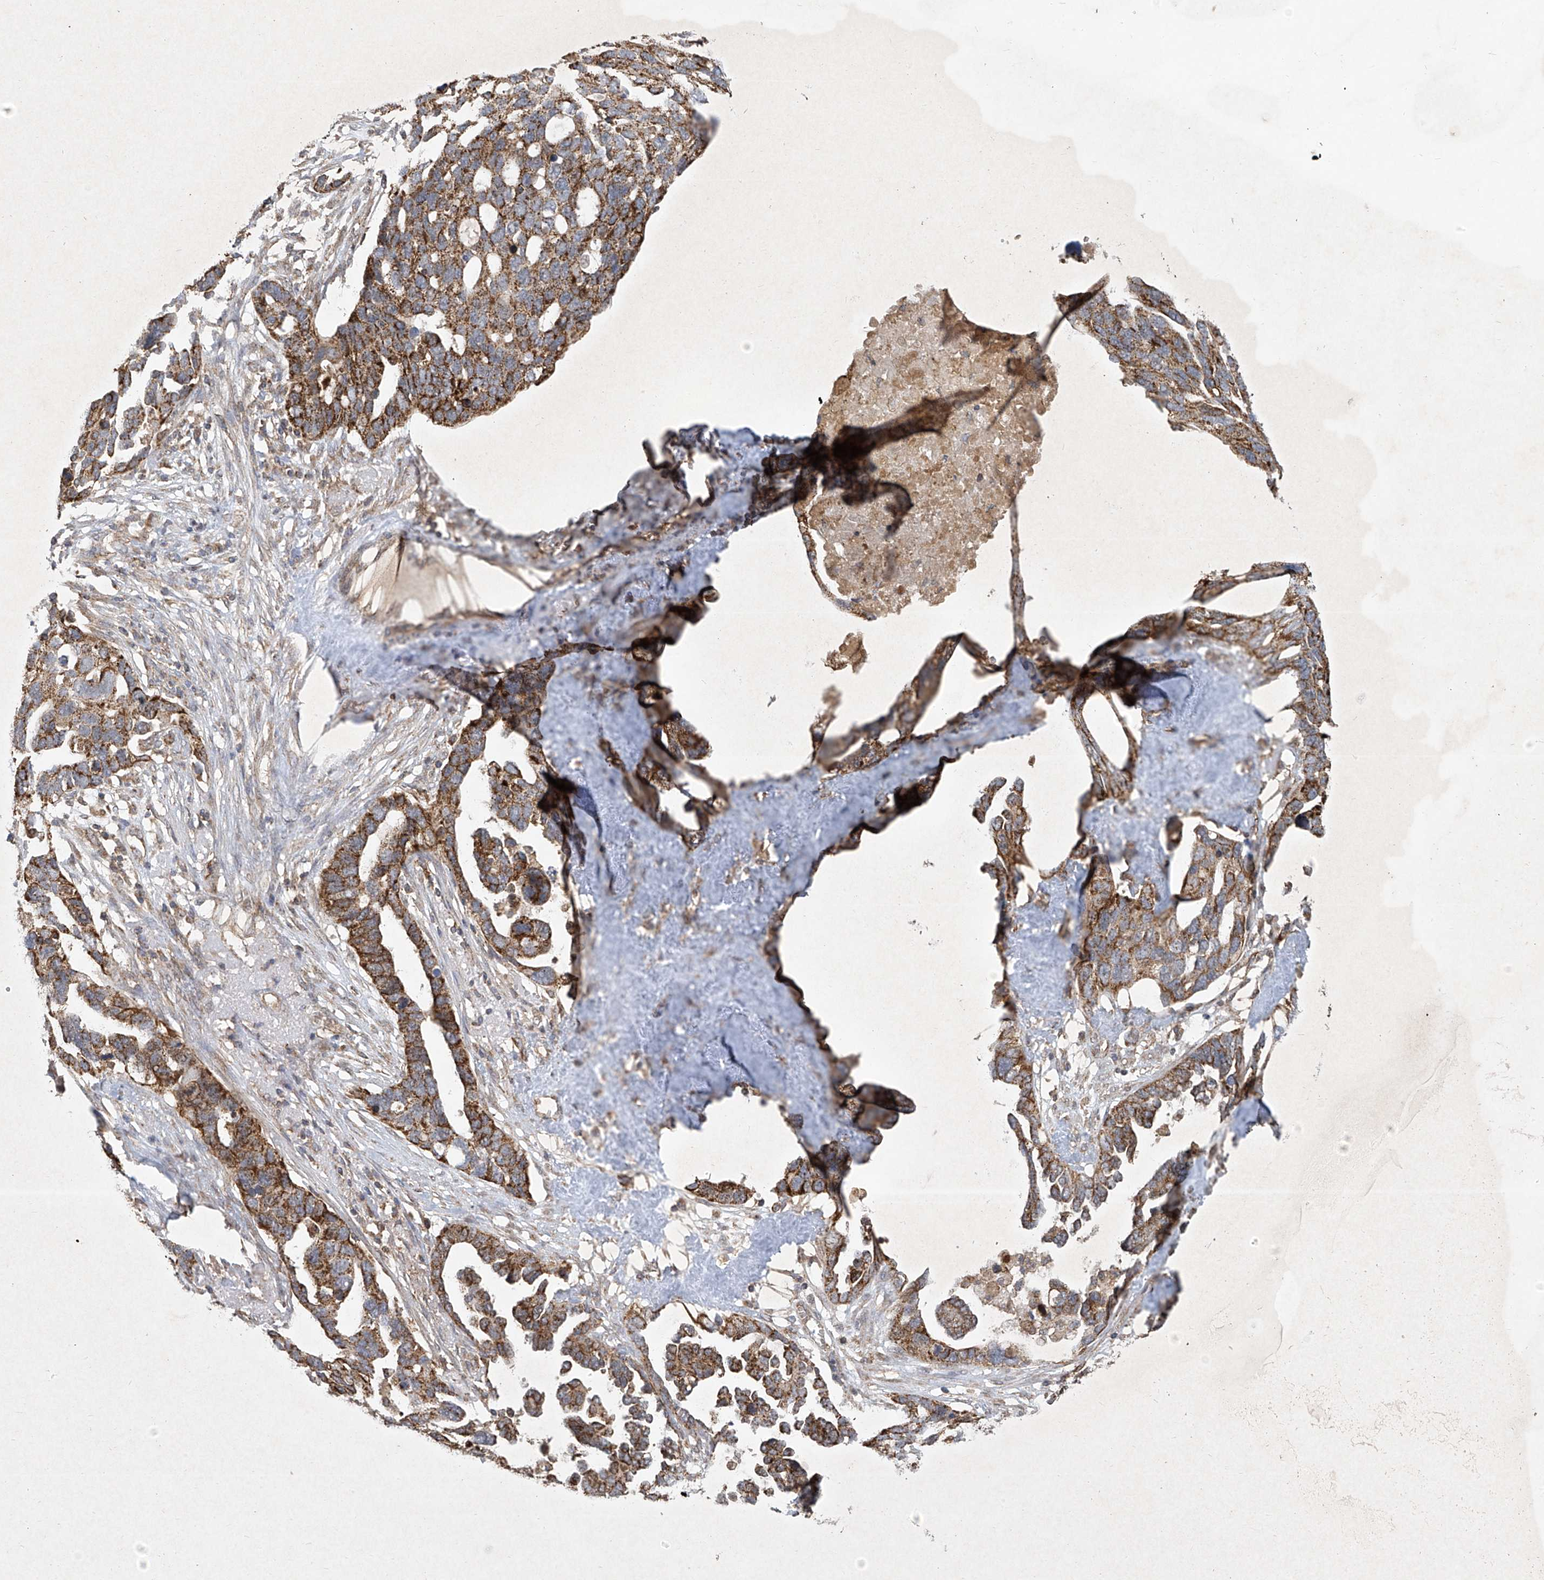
{"staining": {"intensity": "strong", "quantity": ">75%", "location": "cytoplasmic/membranous"}, "tissue": "ovarian cancer", "cell_type": "Tumor cells", "image_type": "cancer", "snomed": [{"axis": "morphology", "description": "Cystadenocarcinoma, serous, NOS"}, {"axis": "topography", "description": "Ovary"}], "caption": "Tumor cells reveal high levels of strong cytoplasmic/membranous positivity in about >75% of cells in human serous cystadenocarcinoma (ovarian).", "gene": "UQCC1", "patient": {"sex": "female", "age": 54}}